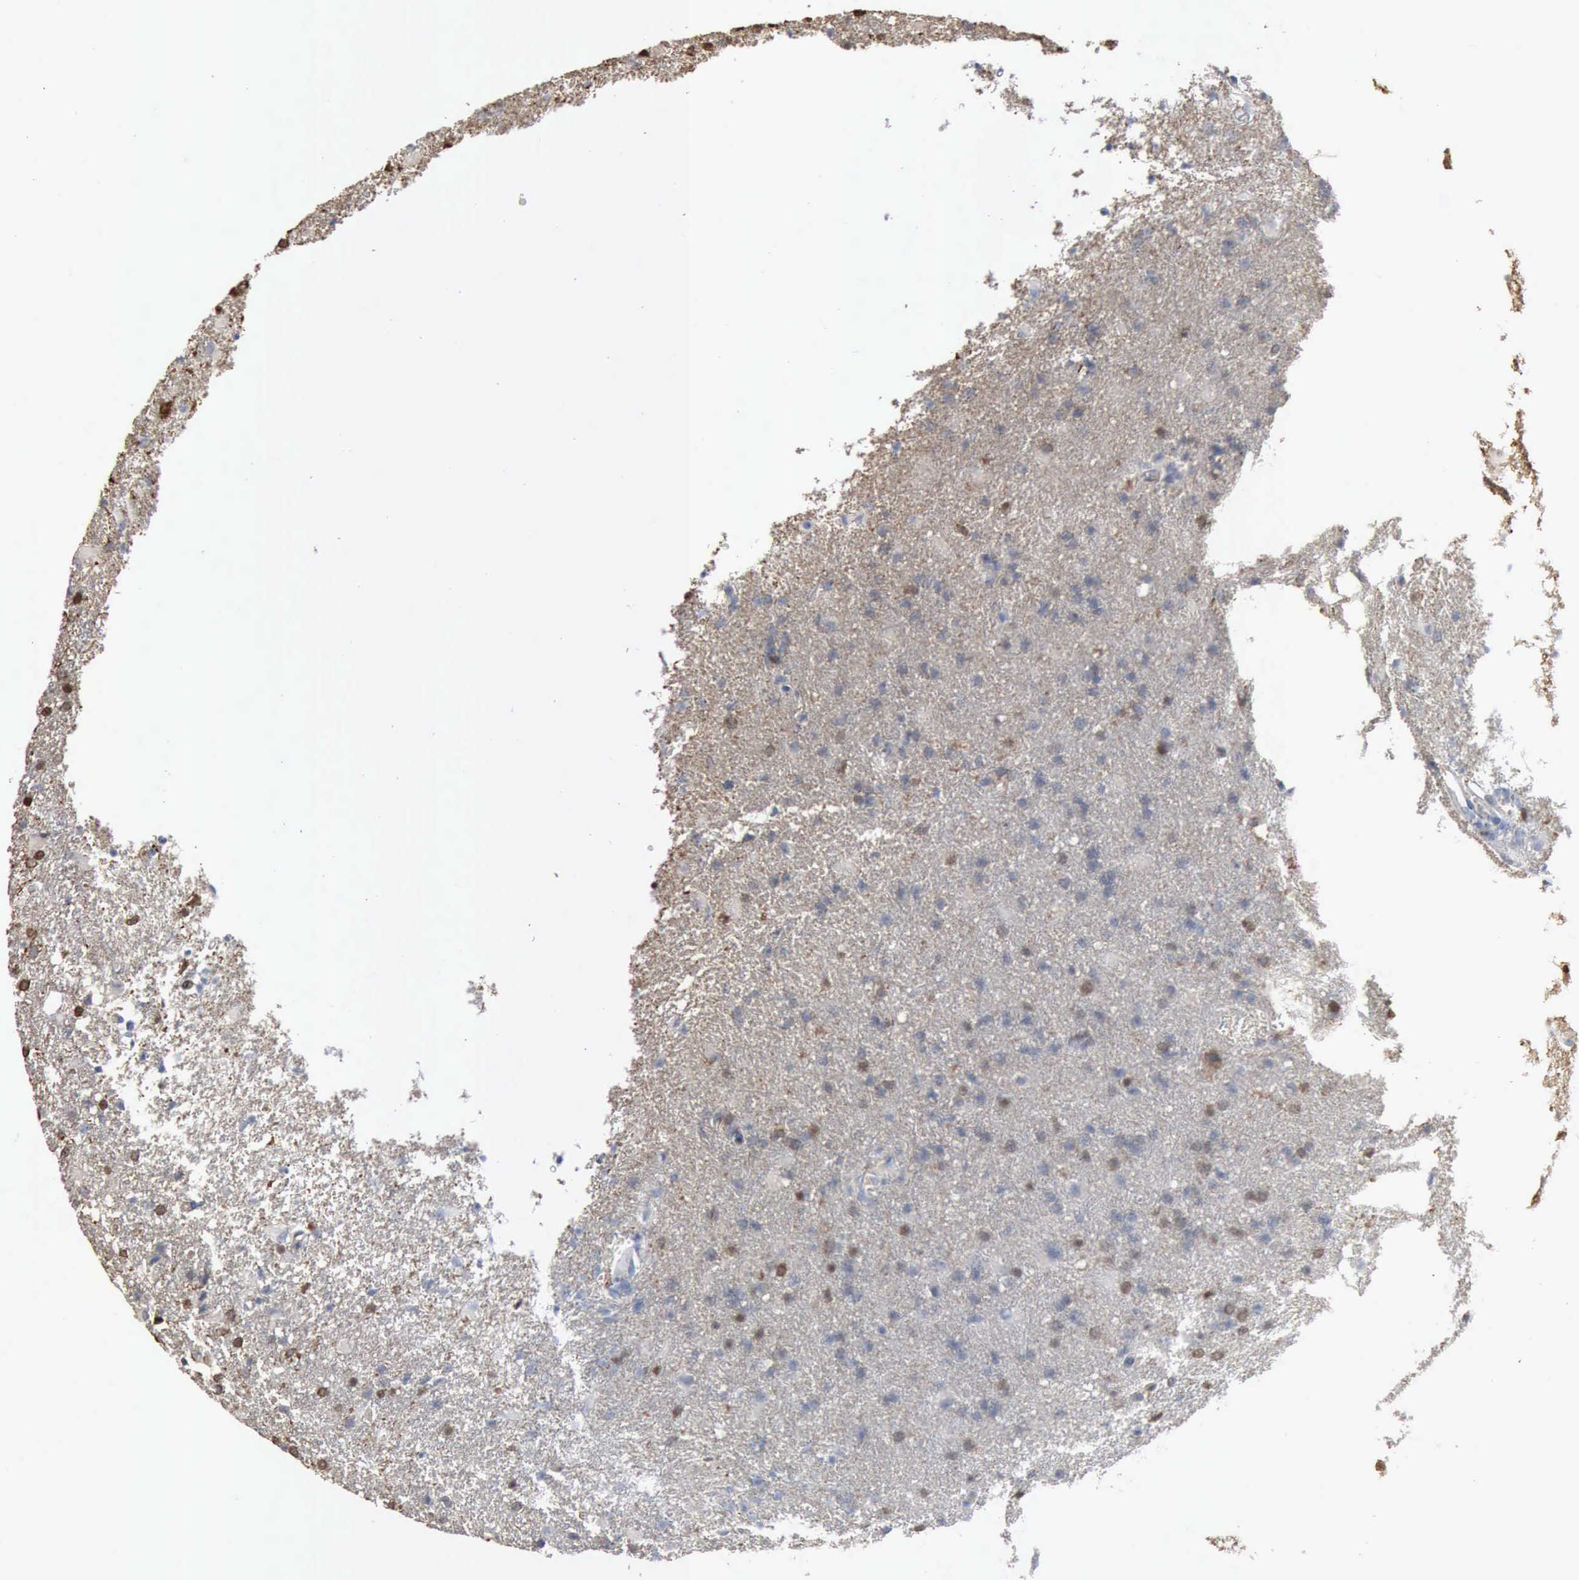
{"staining": {"intensity": "weak", "quantity": "25%-75%", "location": "cytoplasmic/membranous,nuclear"}, "tissue": "glioma", "cell_type": "Tumor cells", "image_type": "cancer", "snomed": [{"axis": "morphology", "description": "Glioma, malignant, High grade"}, {"axis": "topography", "description": "Brain"}], "caption": "Human glioma stained with a brown dye demonstrates weak cytoplasmic/membranous and nuclear positive positivity in approximately 25%-75% of tumor cells.", "gene": "FSCN1", "patient": {"sex": "male", "age": 68}}